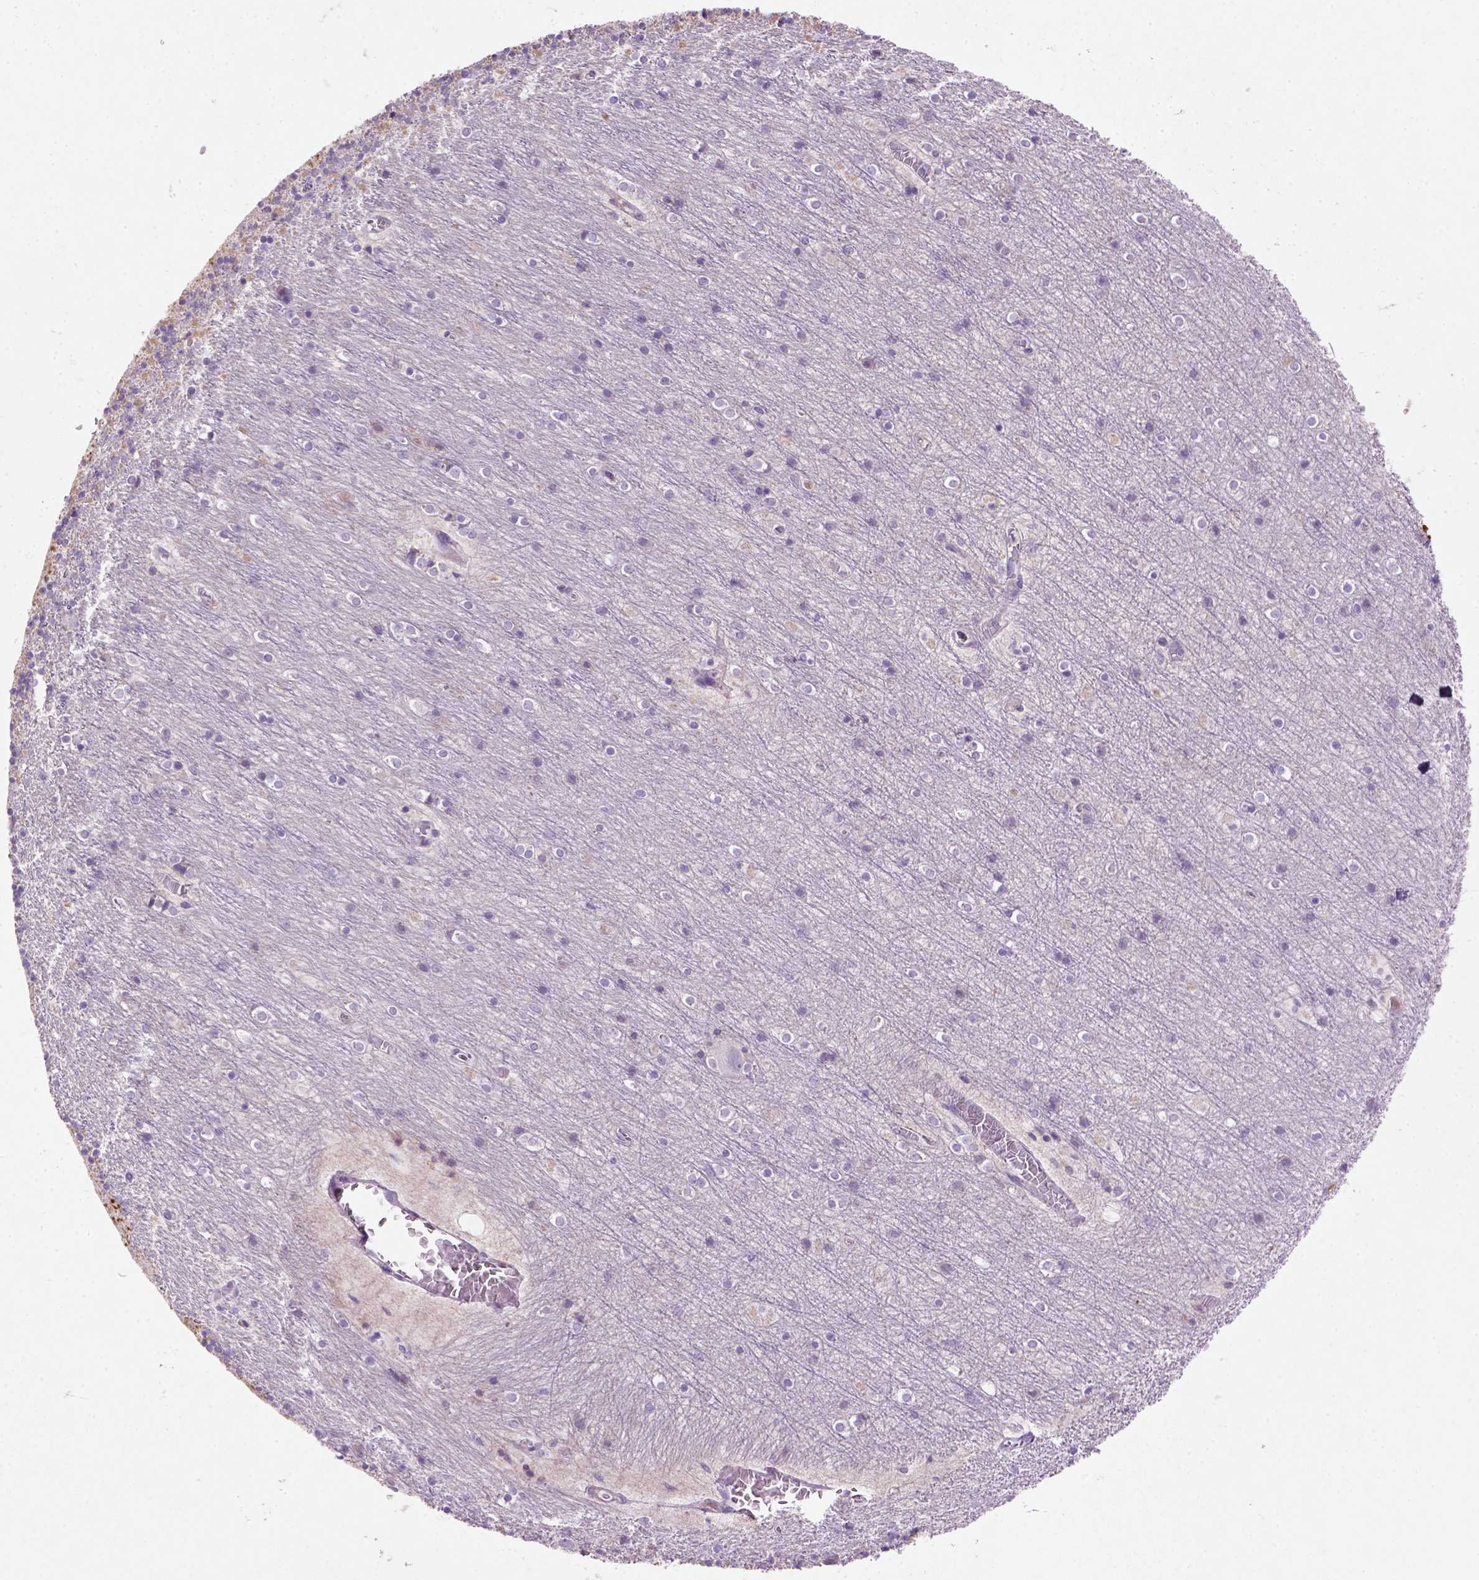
{"staining": {"intensity": "negative", "quantity": "none", "location": "none"}, "tissue": "cerebellum", "cell_type": "Cells in granular layer", "image_type": "normal", "snomed": [{"axis": "morphology", "description": "Normal tissue, NOS"}, {"axis": "topography", "description": "Cerebellum"}], "caption": "Cerebellum stained for a protein using immunohistochemistry exhibits no staining cells in granular layer.", "gene": "NUDT2", "patient": {"sex": "male", "age": 70}}